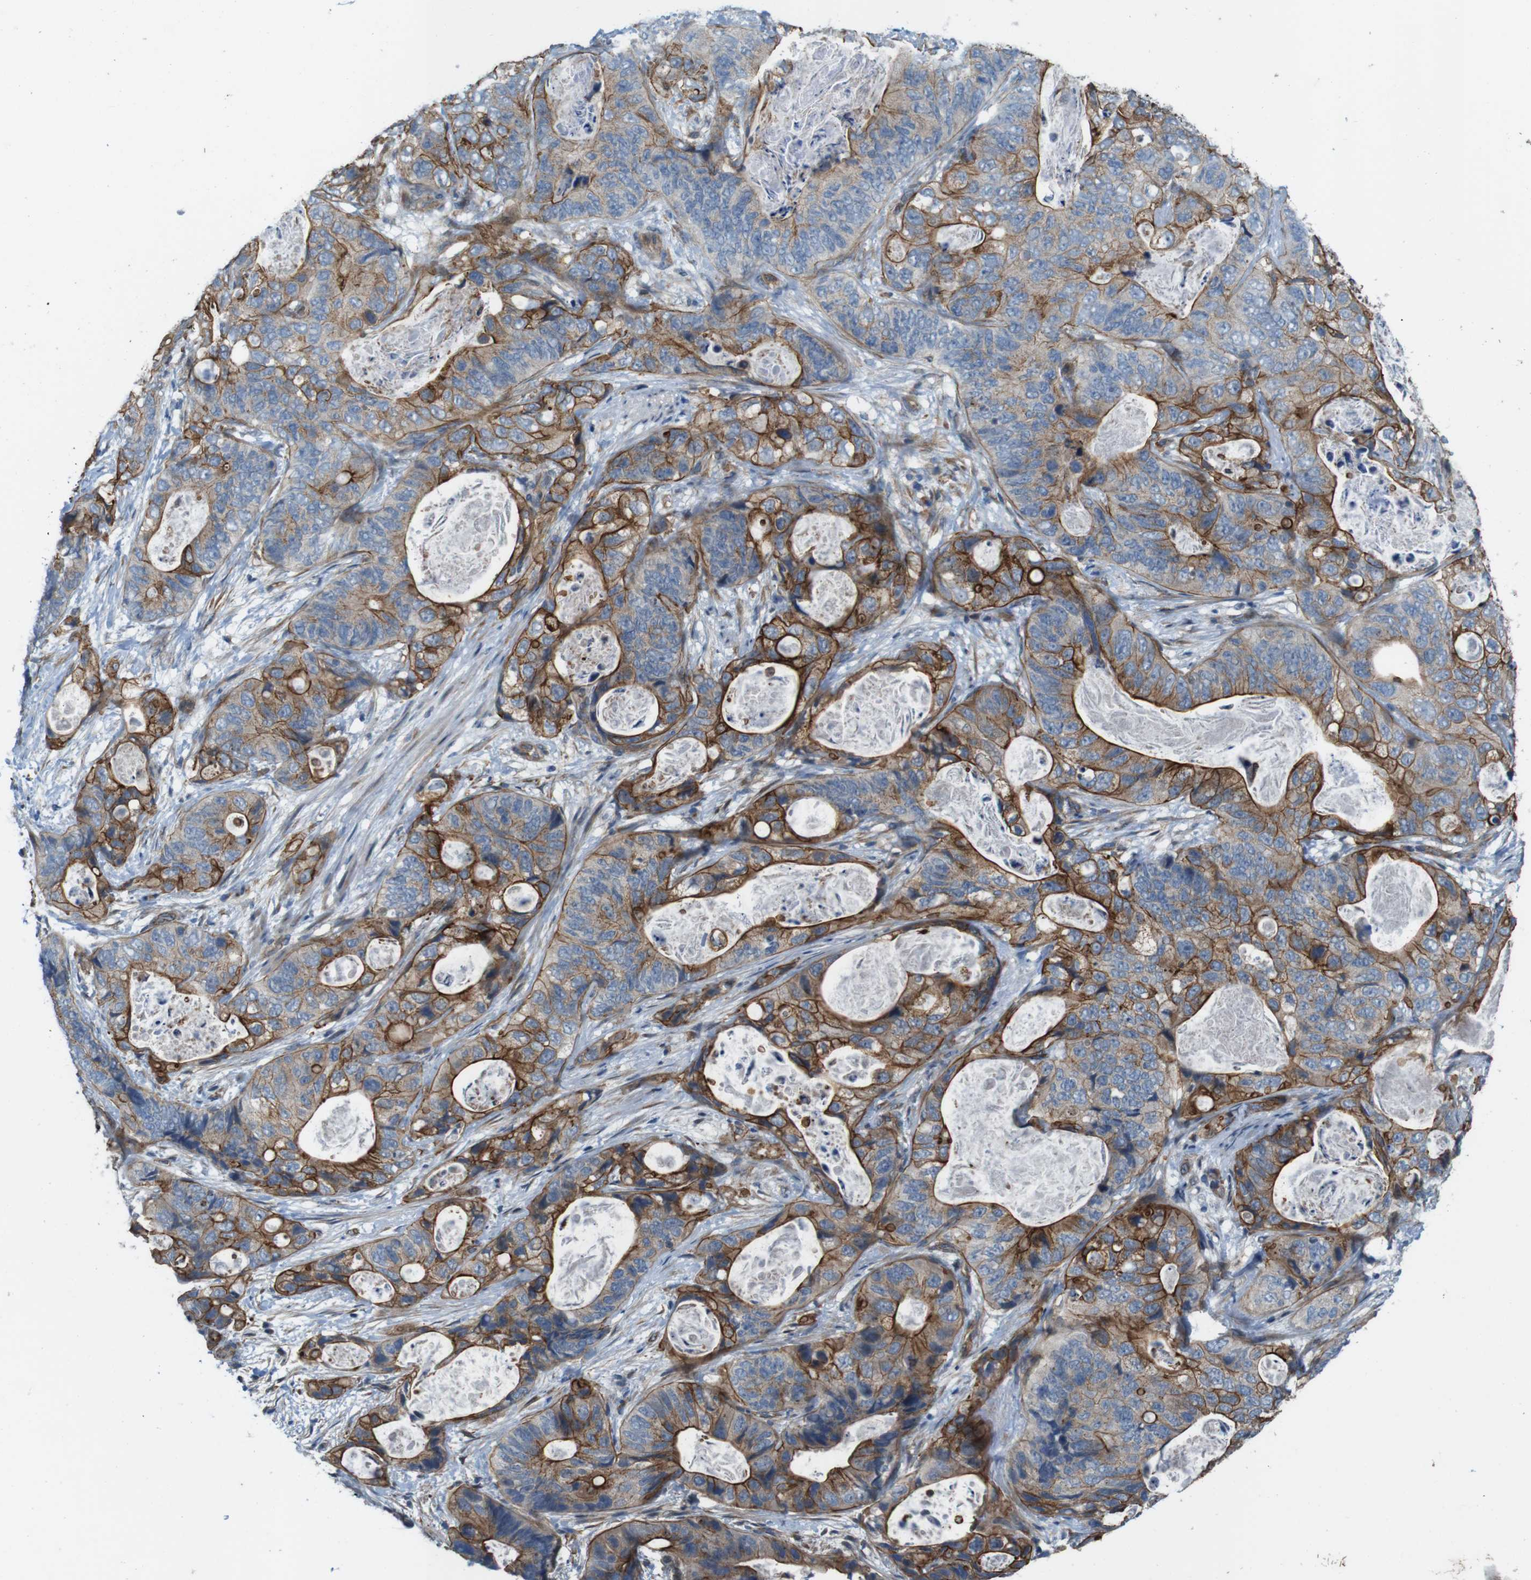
{"staining": {"intensity": "moderate", "quantity": ">75%", "location": "cytoplasmic/membranous"}, "tissue": "stomach cancer", "cell_type": "Tumor cells", "image_type": "cancer", "snomed": [{"axis": "morphology", "description": "Adenocarcinoma, NOS"}, {"axis": "topography", "description": "Stomach"}], "caption": "A brown stain highlights moderate cytoplasmic/membranous expression of a protein in stomach adenocarcinoma tumor cells.", "gene": "SKI", "patient": {"sex": "female", "age": 89}}